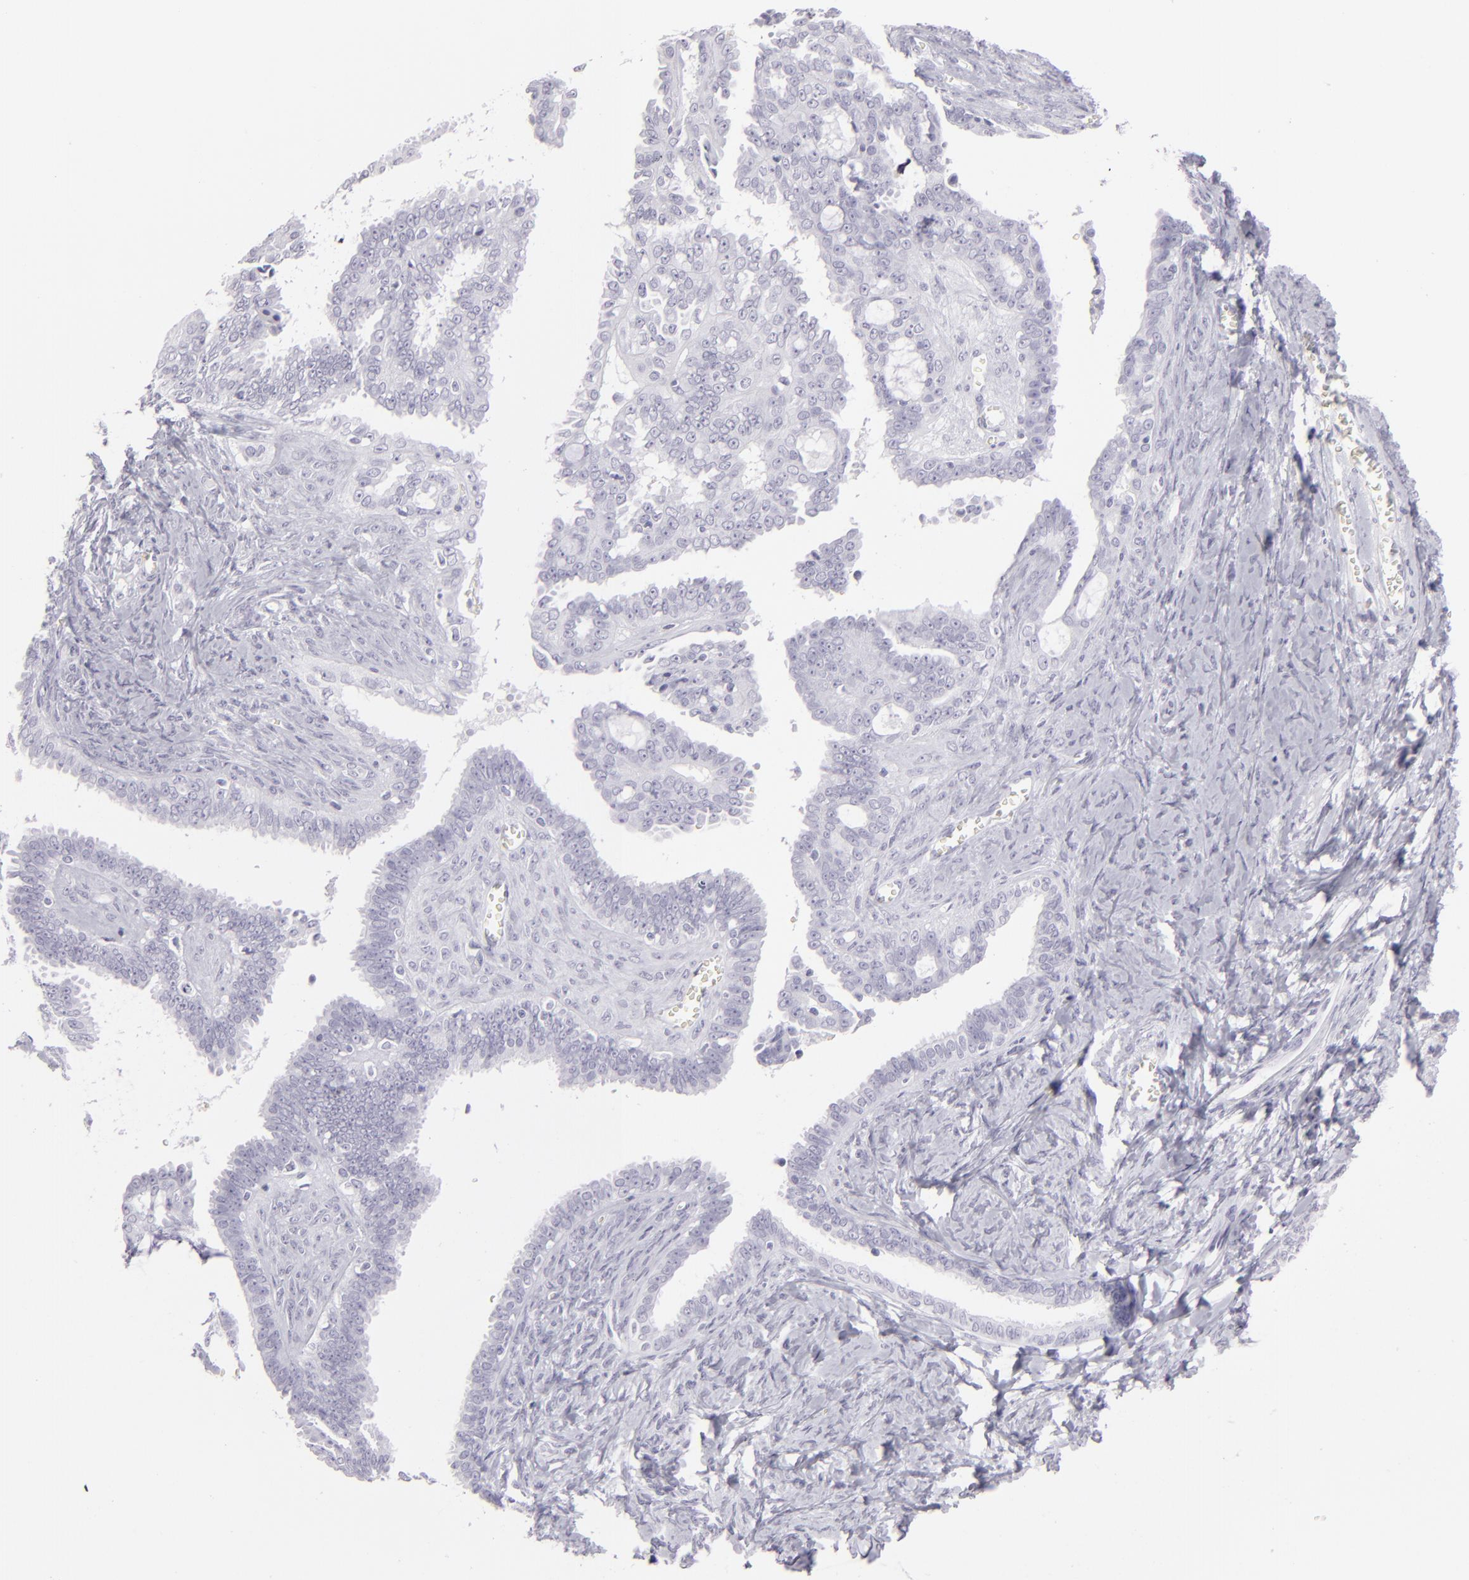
{"staining": {"intensity": "negative", "quantity": "none", "location": "none"}, "tissue": "ovarian cancer", "cell_type": "Tumor cells", "image_type": "cancer", "snomed": [{"axis": "morphology", "description": "Cystadenocarcinoma, serous, NOS"}, {"axis": "topography", "description": "Ovary"}], "caption": "Human ovarian cancer (serous cystadenocarcinoma) stained for a protein using immunohistochemistry displays no positivity in tumor cells.", "gene": "FLG", "patient": {"sex": "female", "age": 71}}